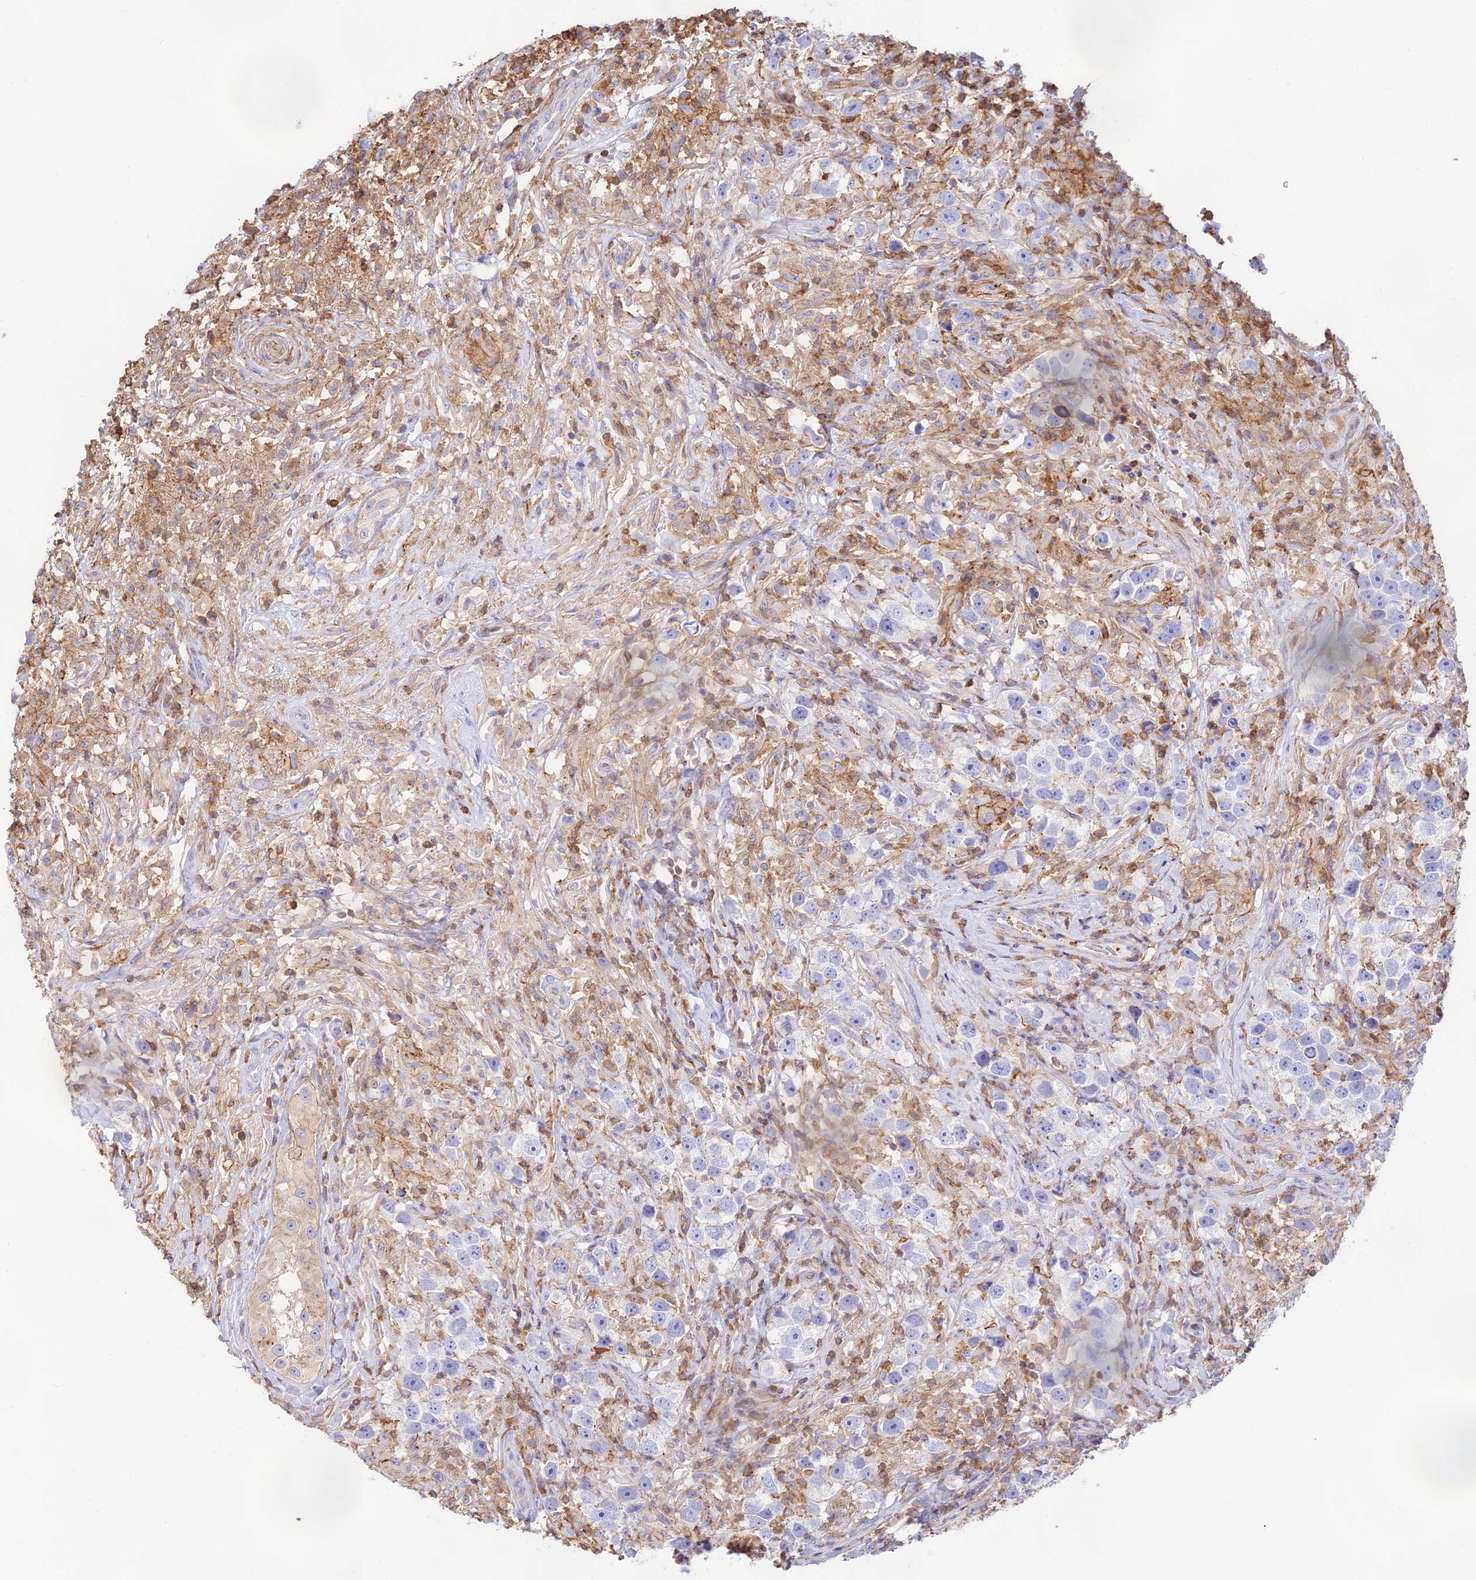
{"staining": {"intensity": "negative", "quantity": "none", "location": "none"}, "tissue": "testis cancer", "cell_type": "Tumor cells", "image_type": "cancer", "snomed": [{"axis": "morphology", "description": "Seminoma, NOS"}, {"axis": "topography", "description": "Testis"}], "caption": "A high-resolution micrograph shows IHC staining of testis seminoma, which displays no significant expression in tumor cells. (DAB immunohistochemistry with hematoxylin counter stain).", "gene": "DENND1C", "patient": {"sex": "male", "age": 49}}